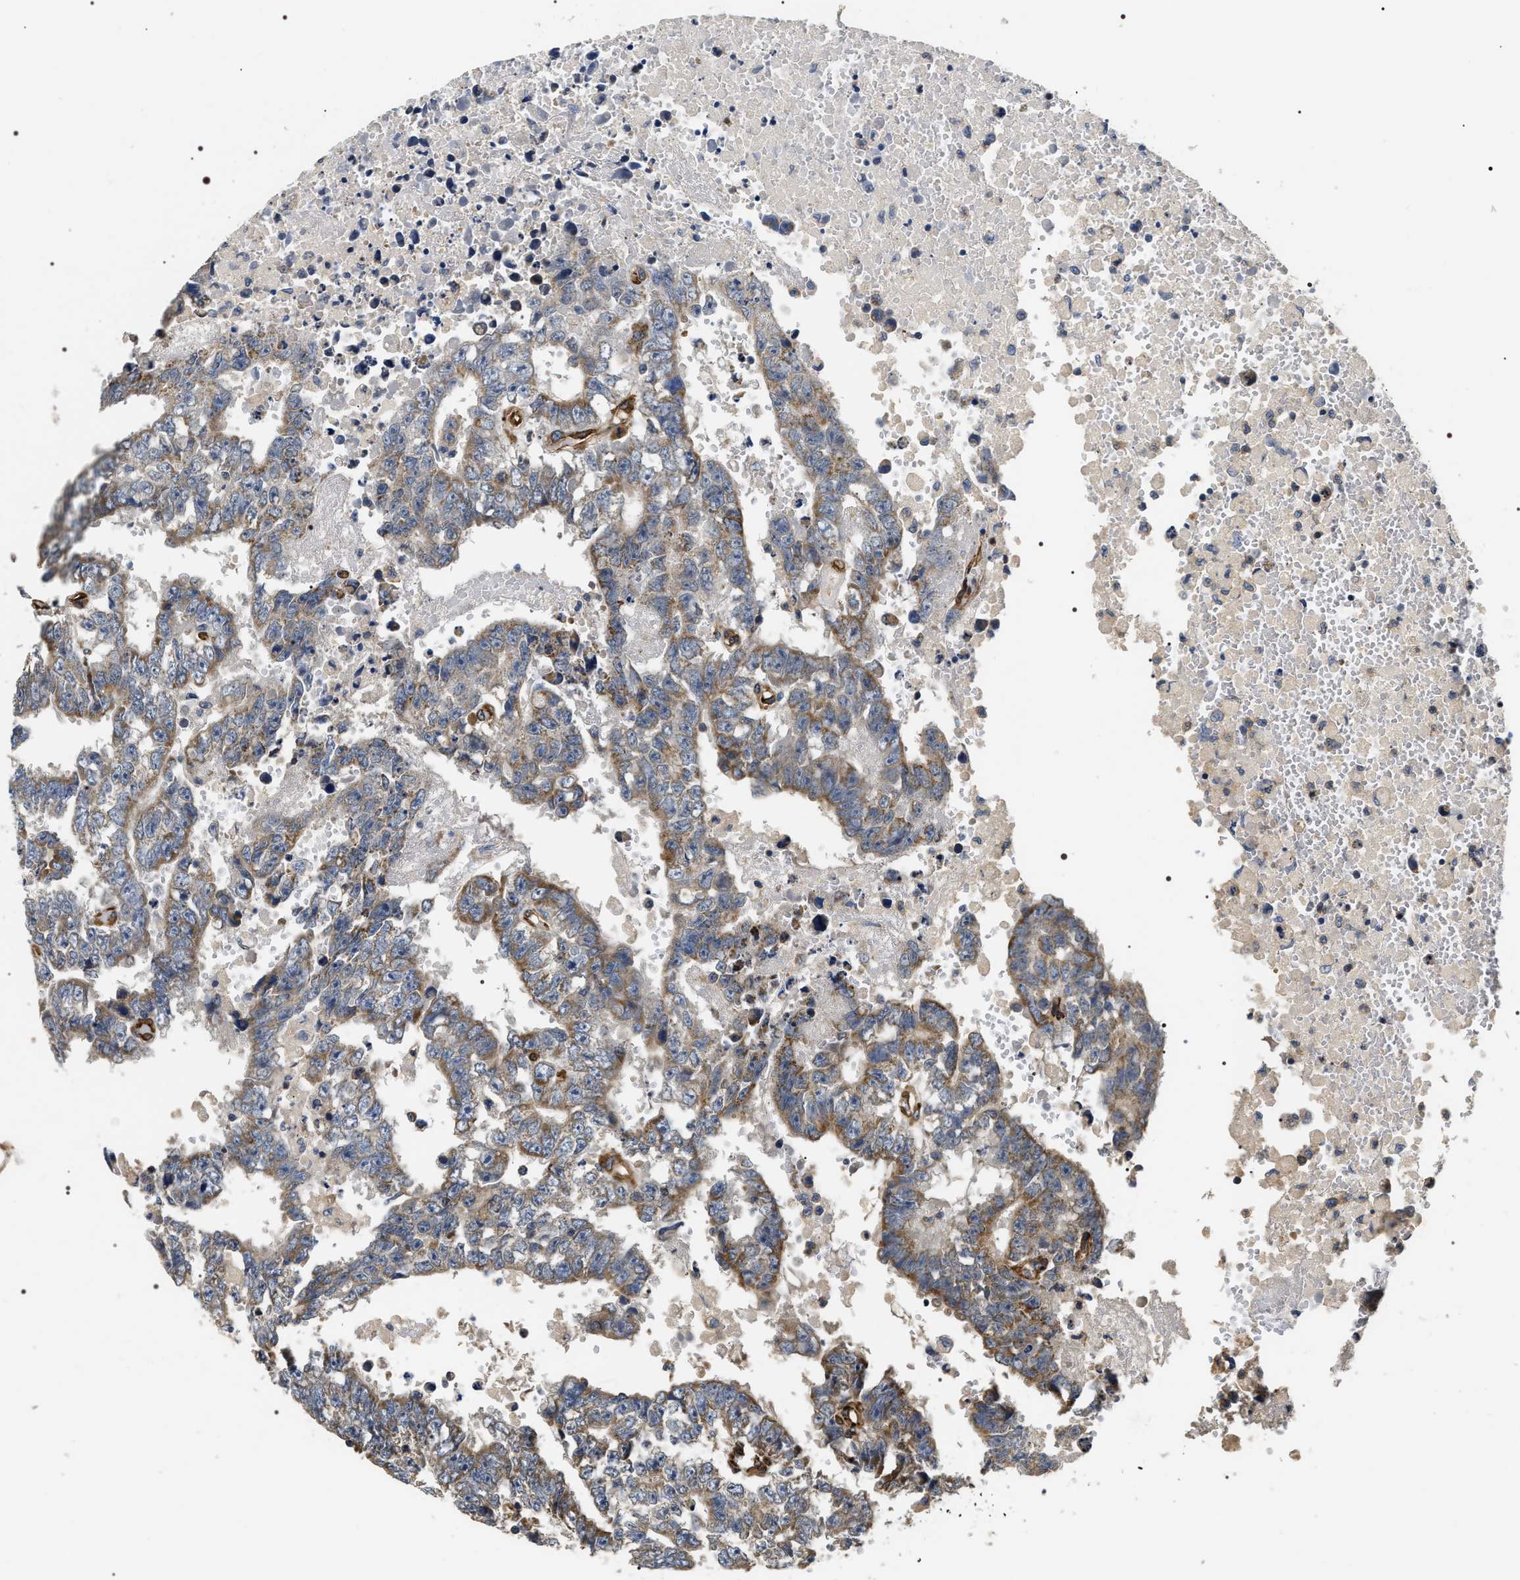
{"staining": {"intensity": "weak", "quantity": "25%-75%", "location": "cytoplasmic/membranous"}, "tissue": "testis cancer", "cell_type": "Tumor cells", "image_type": "cancer", "snomed": [{"axis": "morphology", "description": "Carcinoma, Embryonal, NOS"}, {"axis": "topography", "description": "Testis"}], "caption": "Testis cancer was stained to show a protein in brown. There is low levels of weak cytoplasmic/membranous staining in about 25%-75% of tumor cells.", "gene": "ZC3HAV1L", "patient": {"sex": "male", "age": 25}}